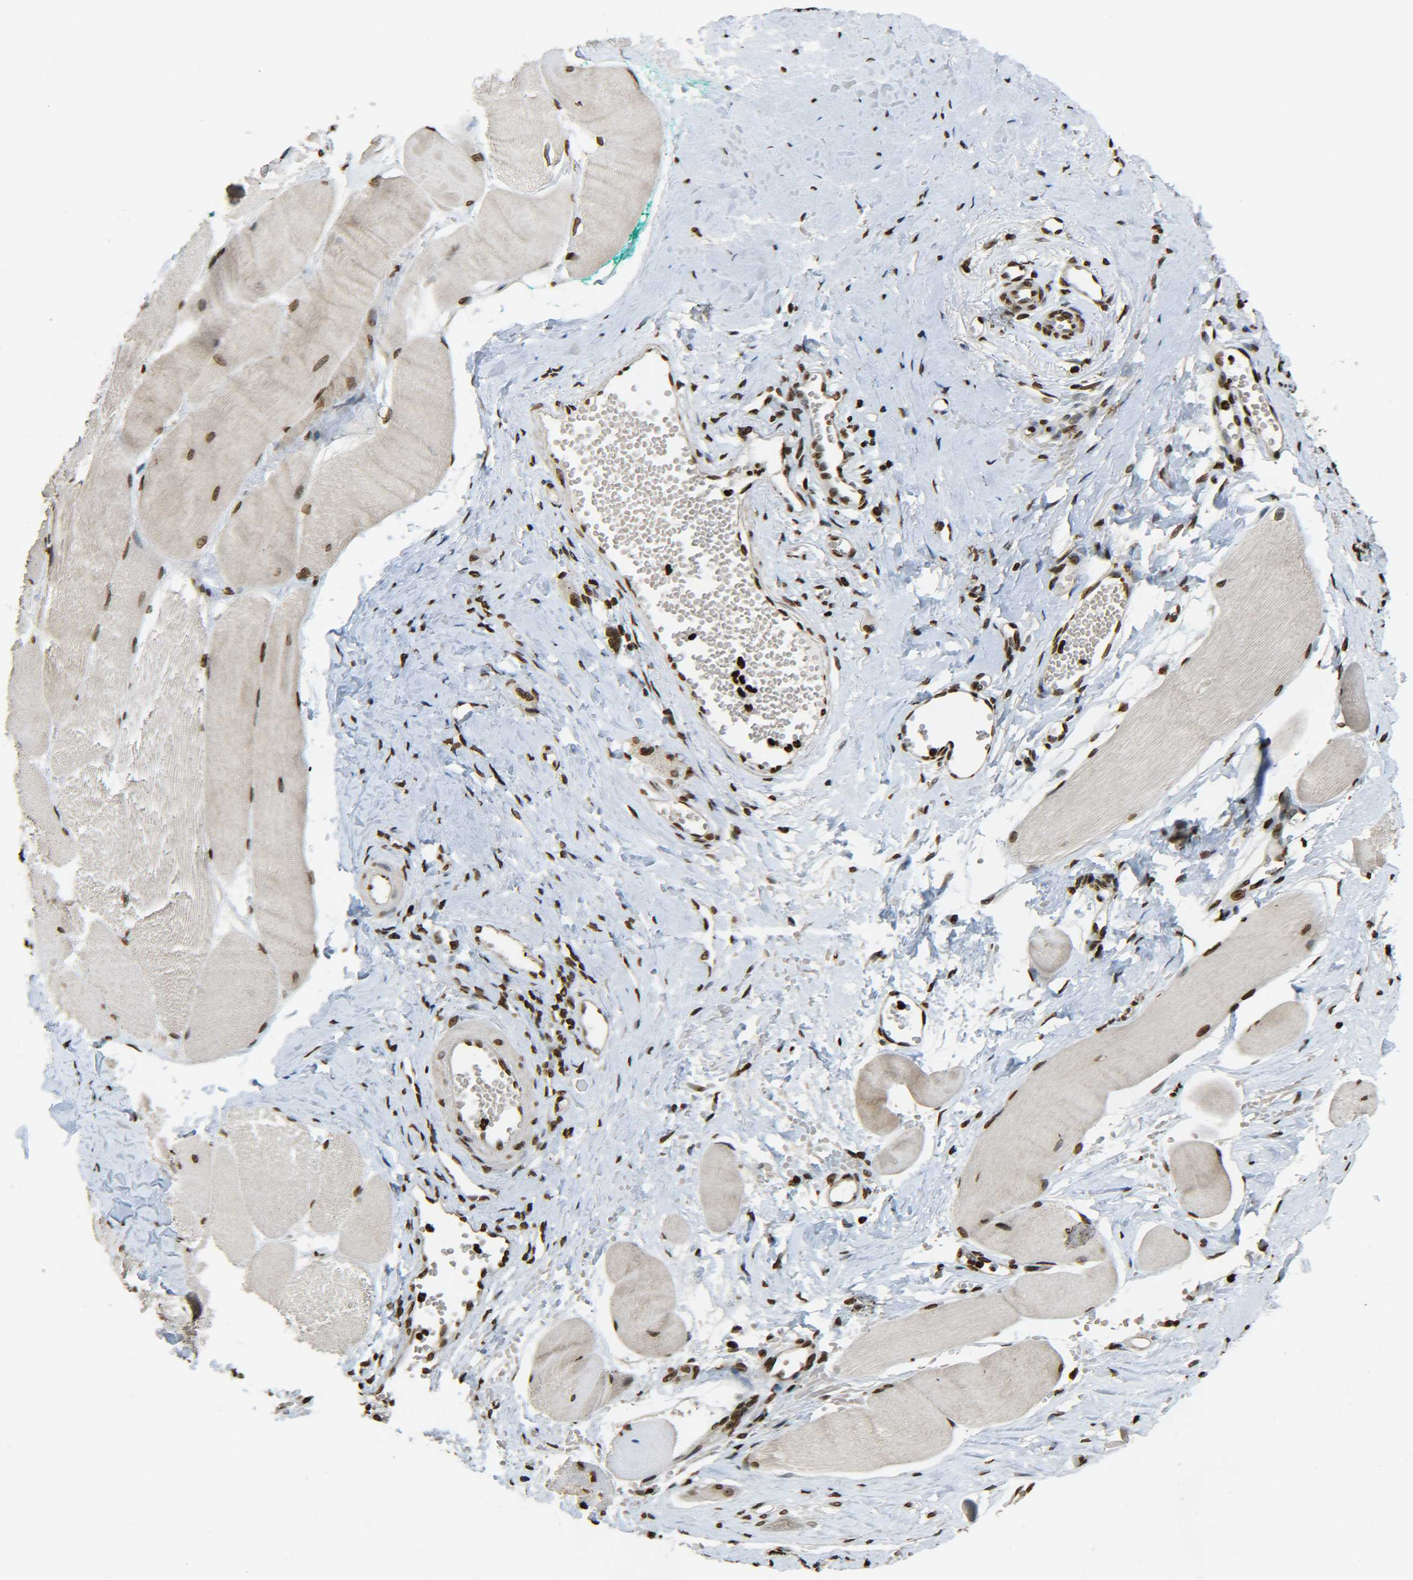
{"staining": {"intensity": "moderate", "quantity": ">75%", "location": "nuclear"}, "tissue": "skeletal muscle", "cell_type": "Myocytes", "image_type": "normal", "snomed": [{"axis": "morphology", "description": "Normal tissue, NOS"}, {"axis": "morphology", "description": "Squamous cell carcinoma, NOS"}, {"axis": "topography", "description": "Skeletal muscle"}], "caption": "A photomicrograph of skeletal muscle stained for a protein shows moderate nuclear brown staining in myocytes. (DAB IHC, brown staining for protein, blue staining for nuclei).", "gene": "H4C16", "patient": {"sex": "male", "age": 51}}